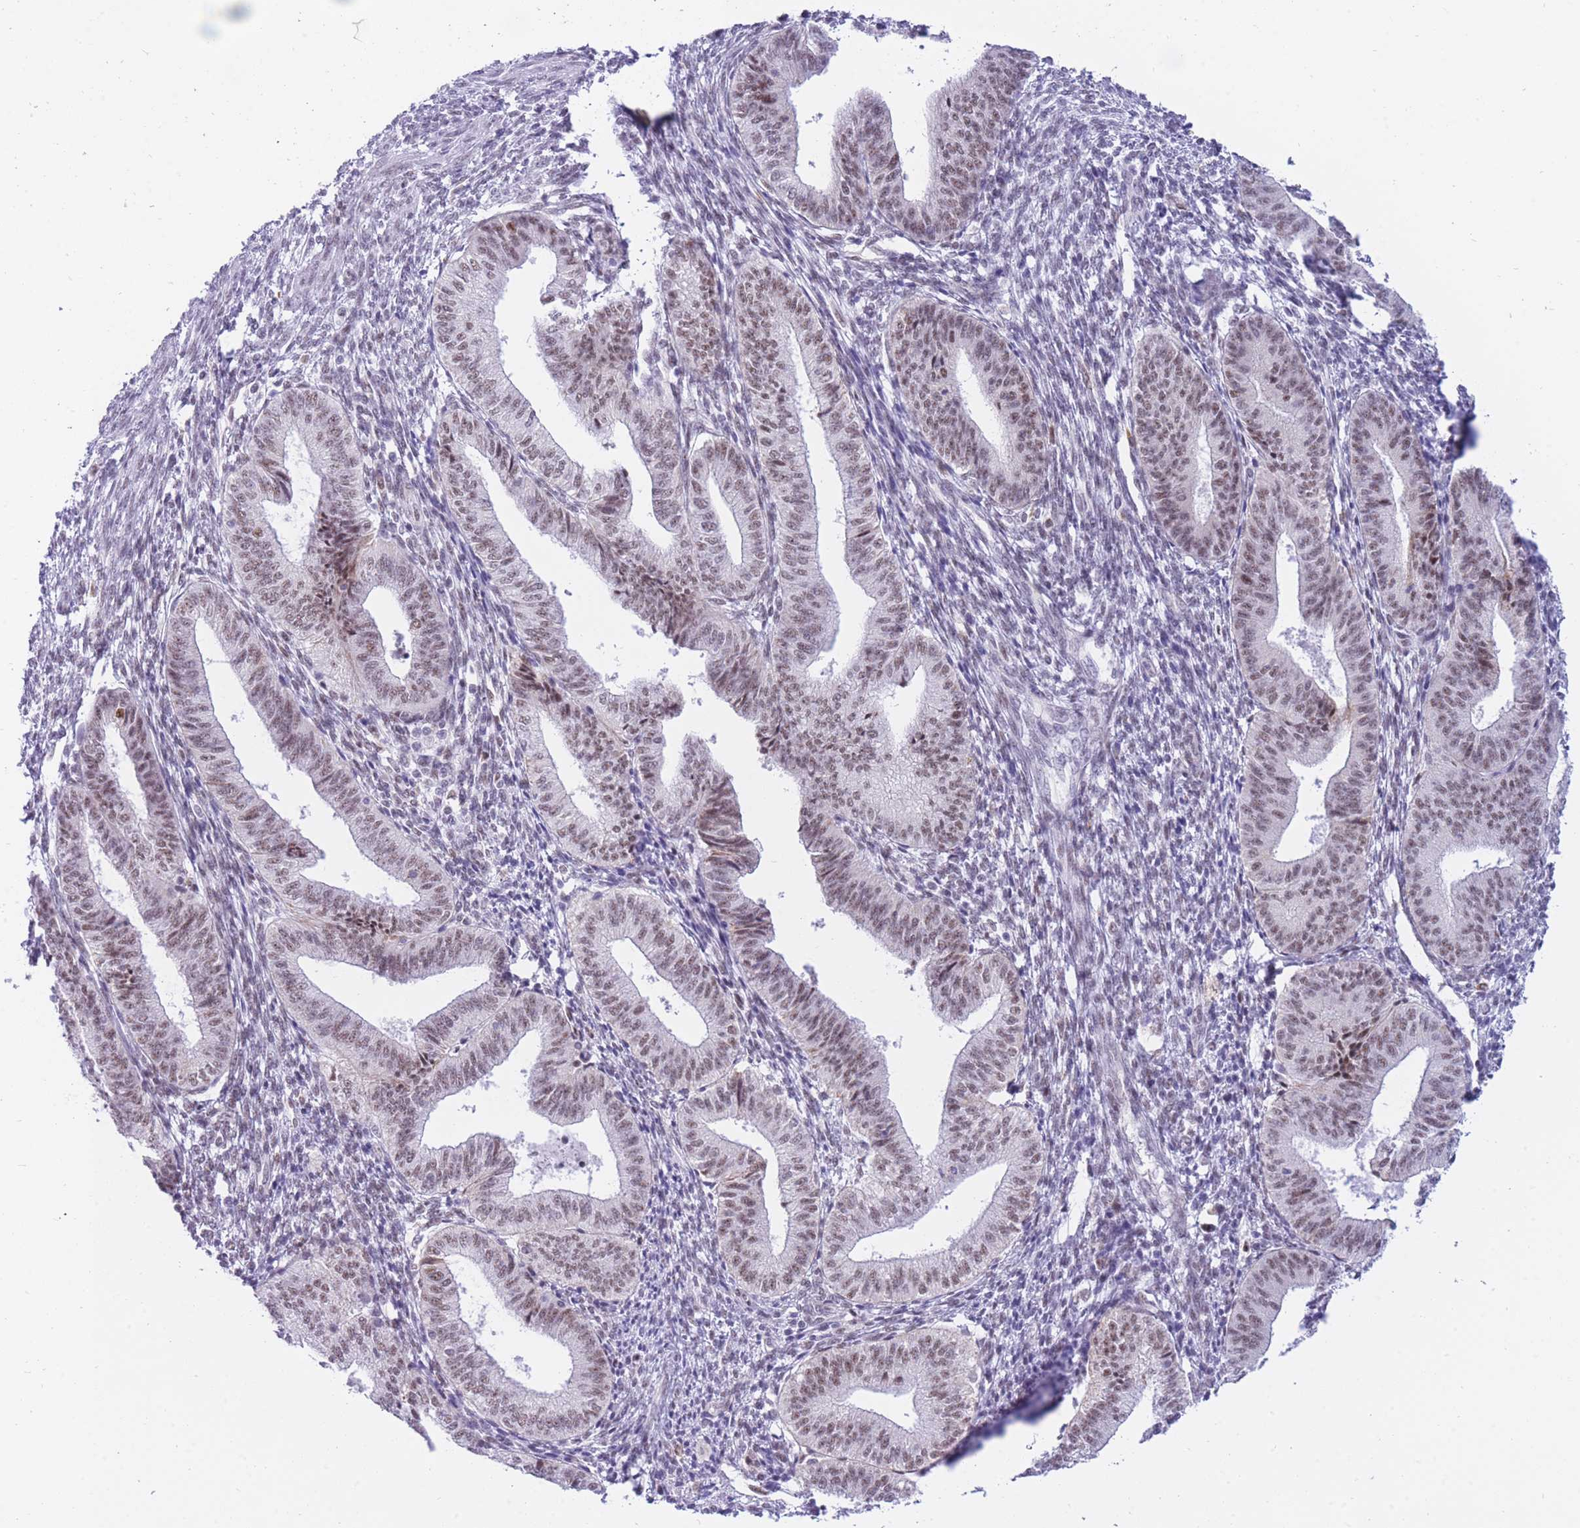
{"staining": {"intensity": "negative", "quantity": "none", "location": "none"}, "tissue": "endometrium", "cell_type": "Cells in endometrial stroma", "image_type": "normal", "snomed": [{"axis": "morphology", "description": "Normal tissue, NOS"}, {"axis": "topography", "description": "Endometrium"}], "caption": "Image shows no significant protein expression in cells in endometrial stroma of normal endometrium. (DAB (3,3'-diaminobenzidine) immunohistochemistry (IHC) visualized using brightfield microscopy, high magnification).", "gene": "CYP2B6", "patient": {"sex": "female", "age": 34}}